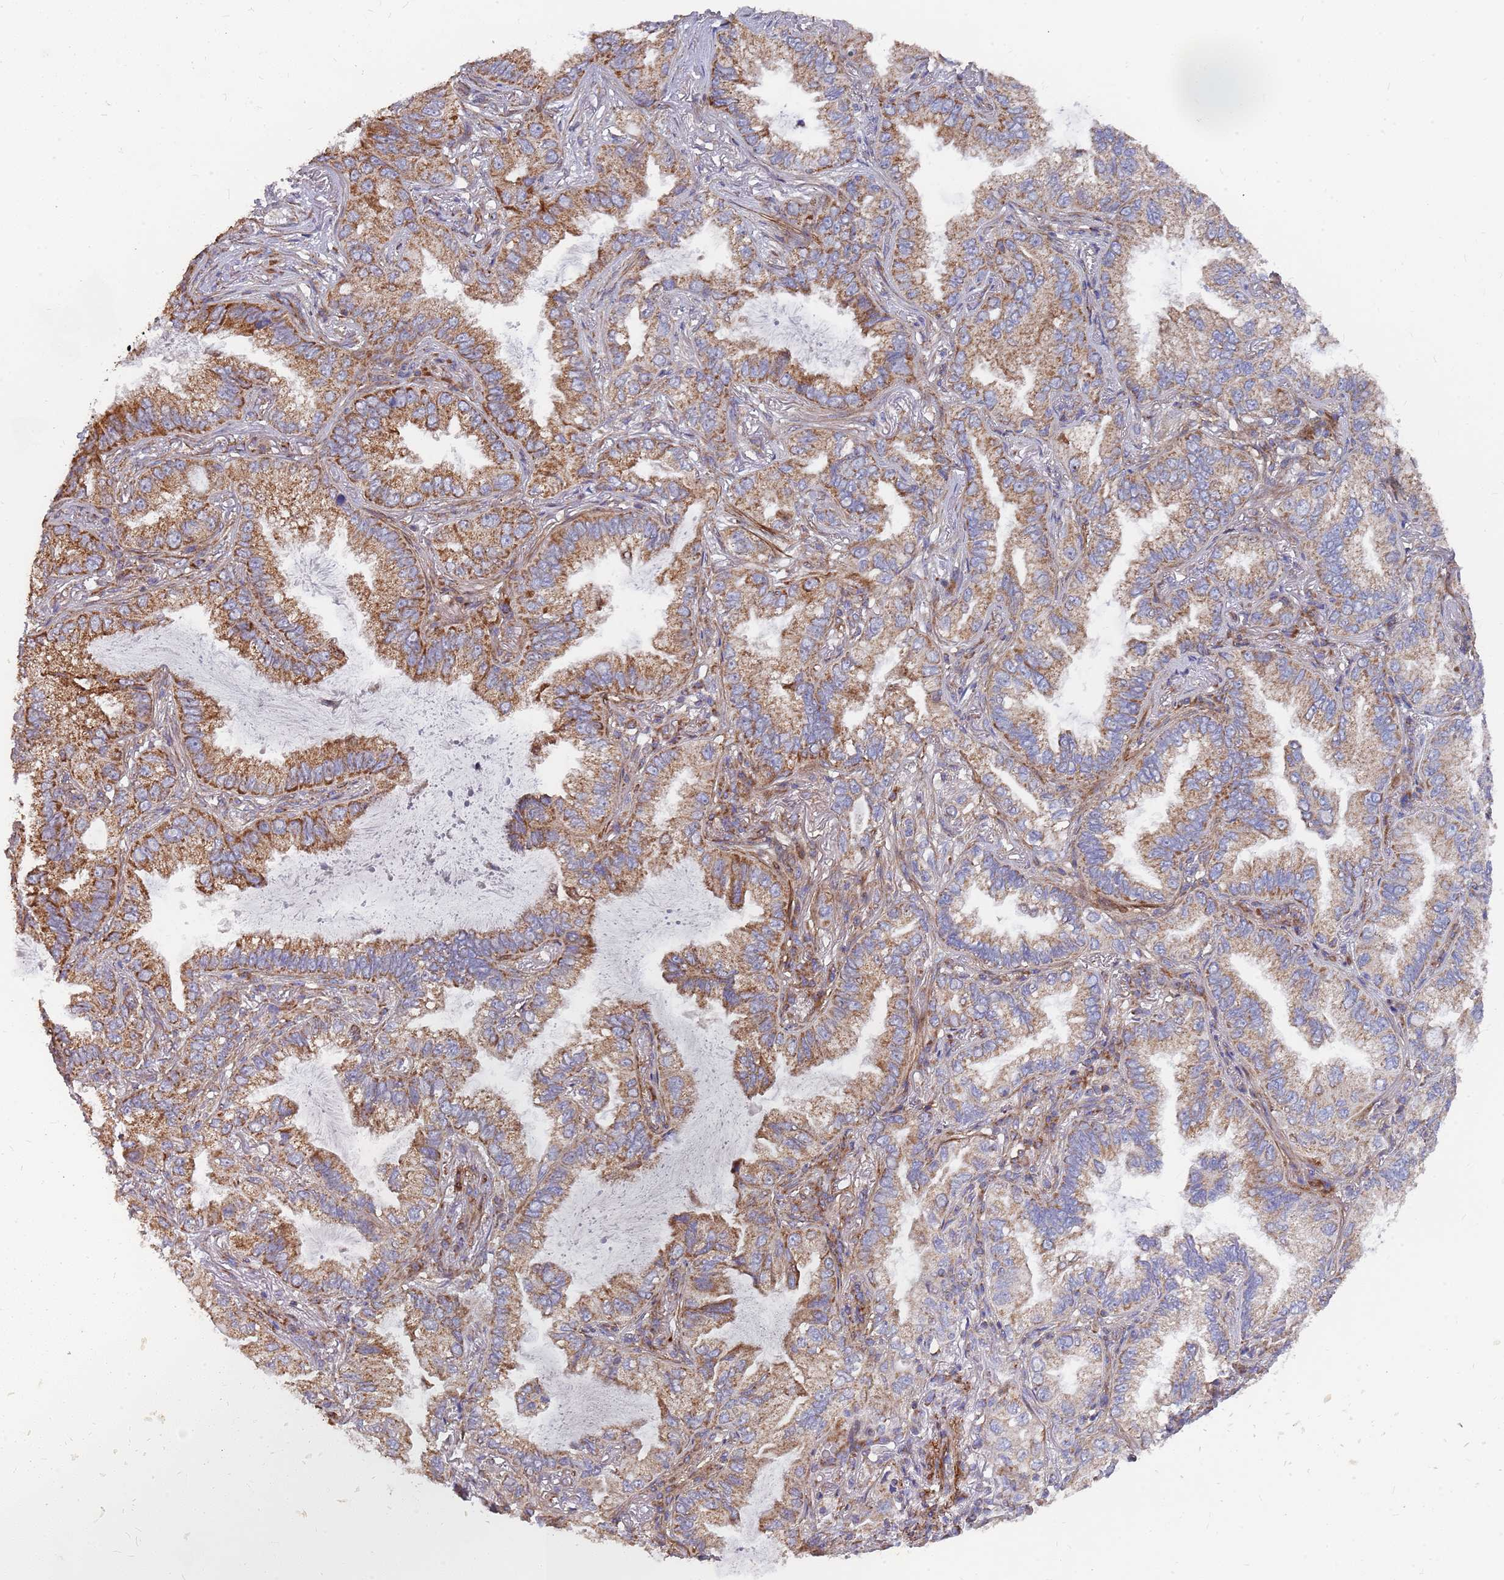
{"staining": {"intensity": "moderate", "quantity": ">75%", "location": "cytoplasmic/membranous"}, "tissue": "lung cancer", "cell_type": "Tumor cells", "image_type": "cancer", "snomed": [{"axis": "morphology", "description": "Adenocarcinoma, NOS"}, {"axis": "topography", "description": "Lung"}], "caption": "IHC staining of lung cancer, which exhibits medium levels of moderate cytoplasmic/membranous staining in approximately >75% of tumor cells indicating moderate cytoplasmic/membranous protein expression. The staining was performed using DAB (3,3'-diaminobenzidine) (brown) for protein detection and nuclei were counterstained in hematoxylin (blue).", "gene": "WDFY3", "patient": {"sex": "female", "age": 69}}